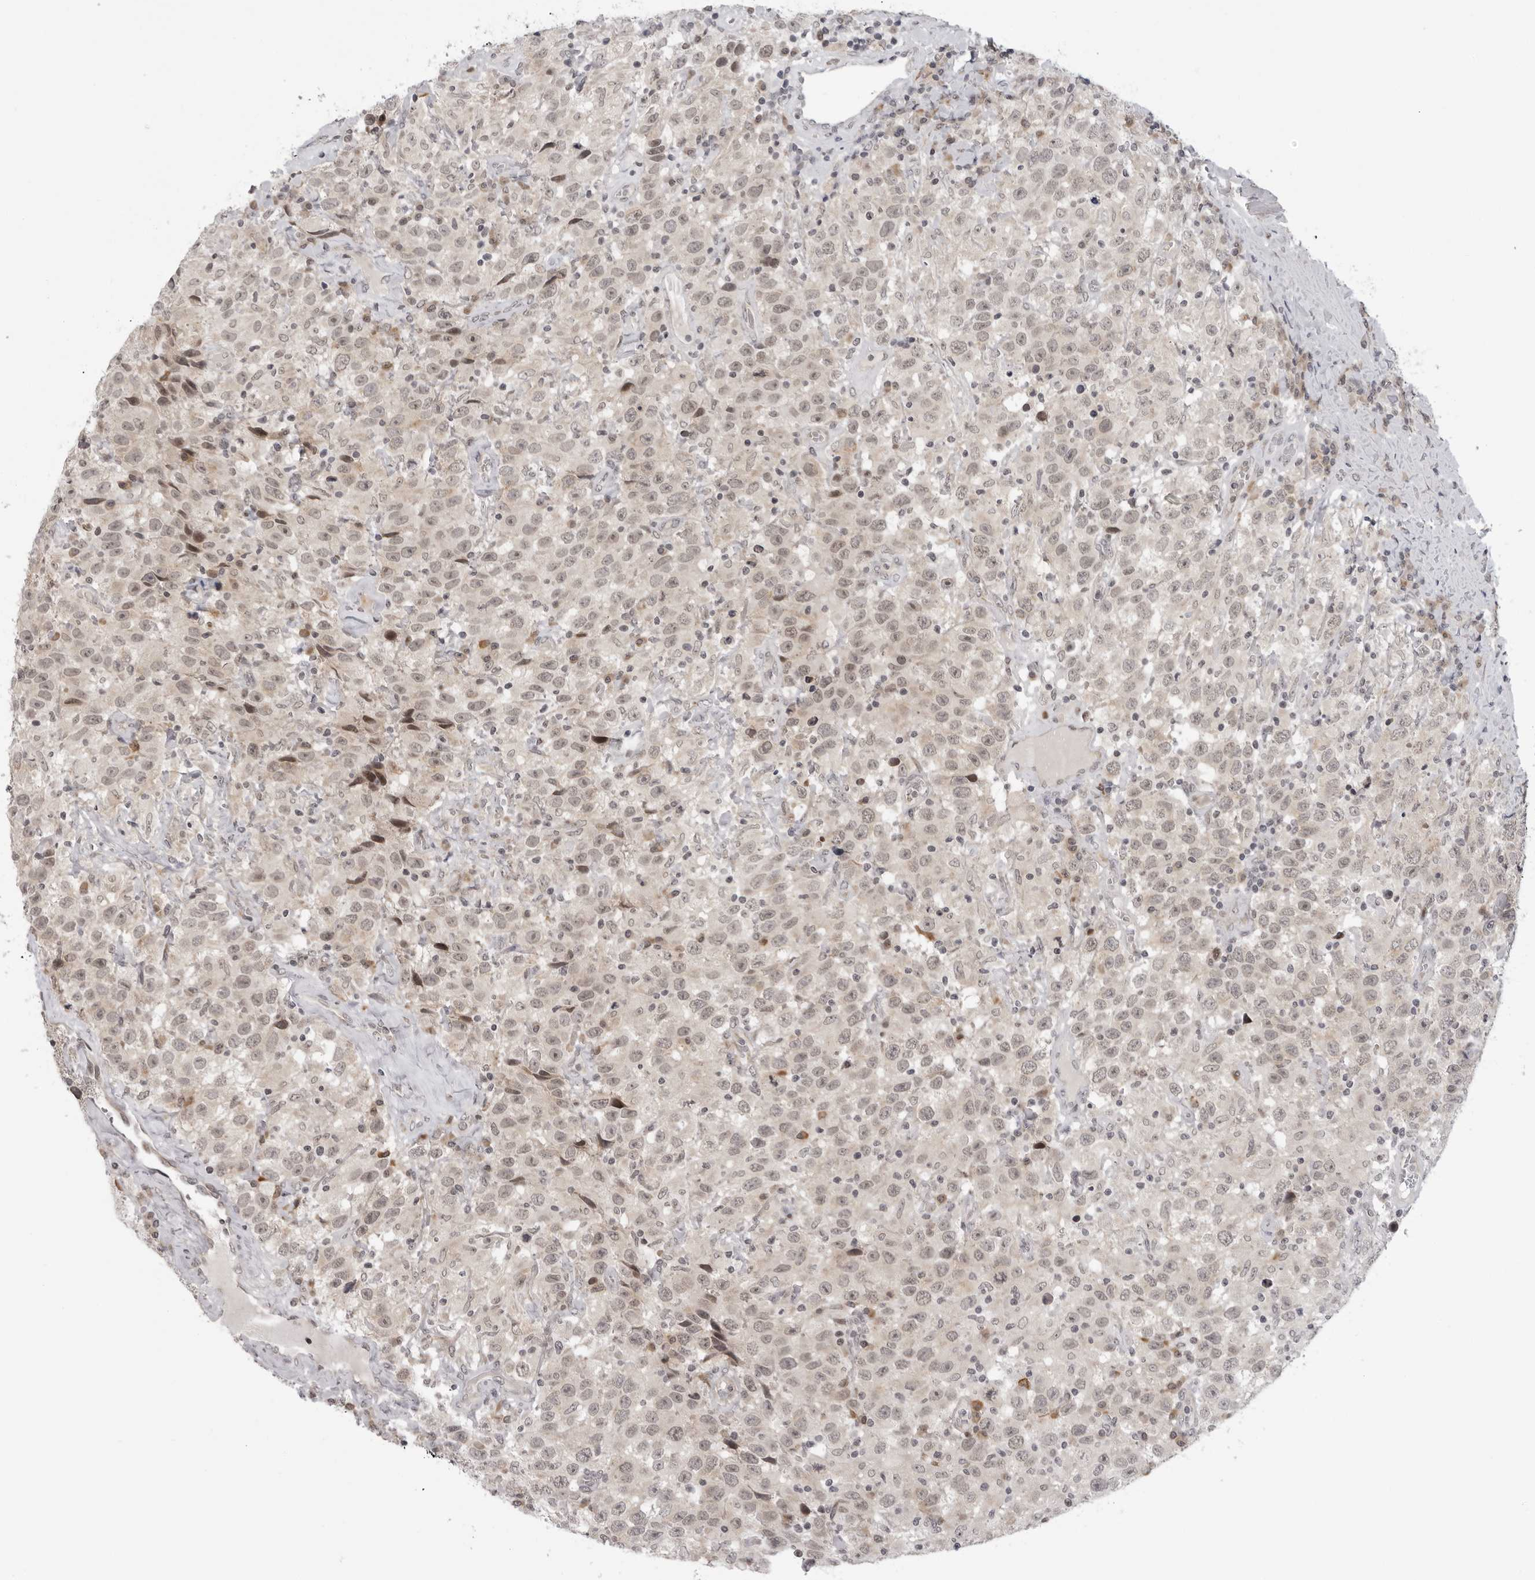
{"staining": {"intensity": "weak", "quantity": ">75%", "location": "nuclear"}, "tissue": "testis cancer", "cell_type": "Tumor cells", "image_type": "cancer", "snomed": [{"axis": "morphology", "description": "Seminoma, NOS"}, {"axis": "topography", "description": "Testis"}], "caption": "The micrograph shows immunohistochemical staining of seminoma (testis). There is weak nuclear positivity is identified in approximately >75% of tumor cells.", "gene": "ALPK2", "patient": {"sex": "male", "age": 41}}